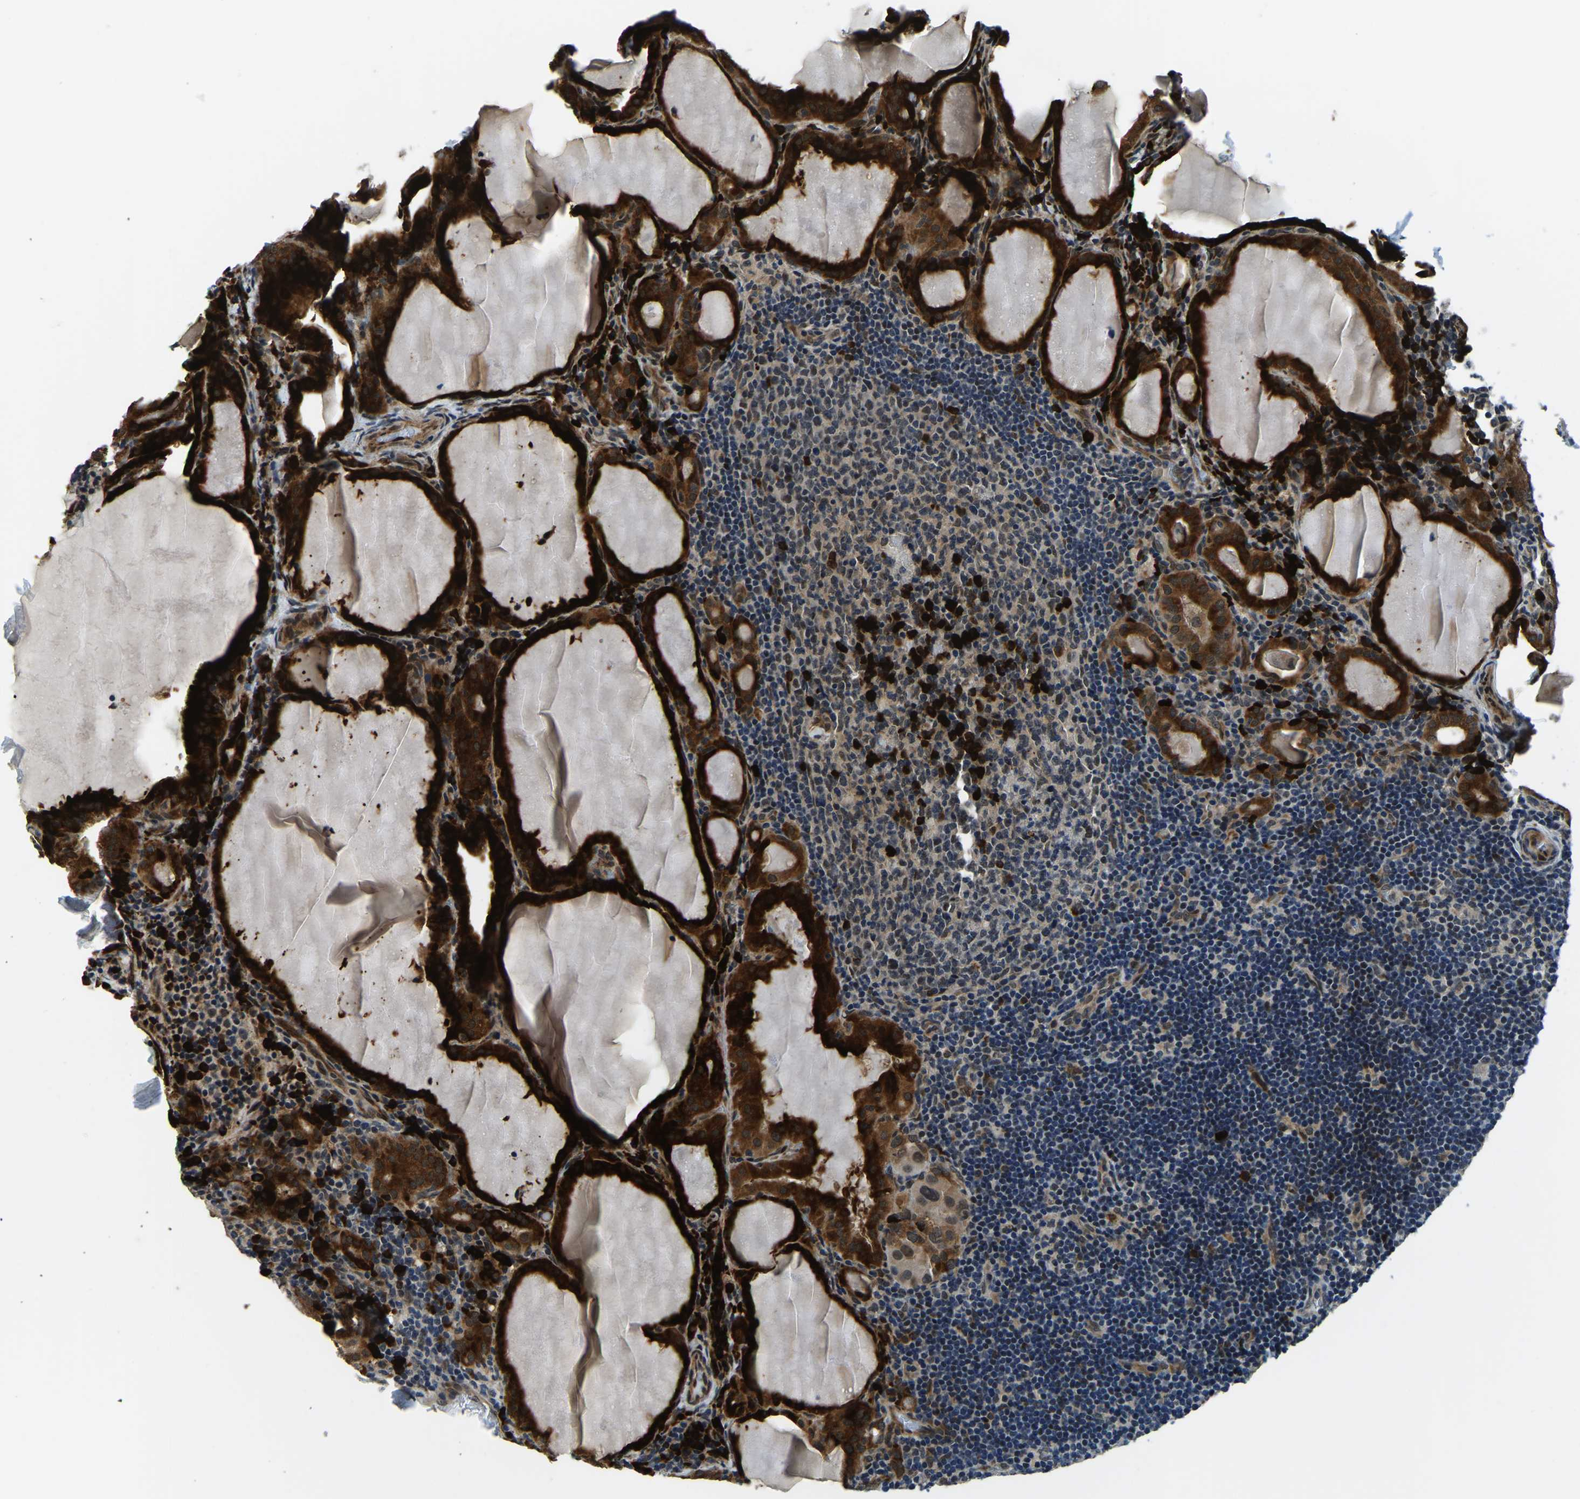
{"staining": {"intensity": "strong", "quantity": ">75%", "location": "cytoplasmic/membranous,nuclear"}, "tissue": "thyroid cancer", "cell_type": "Tumor cells", "image_type": "cancer", "snomed": [{"axis": "morphology", "description": "Papillary adenocarcinoma, NOS"}, {"axis": "topography", "description": "Thyroid gland"}], "caption": "Immunohistochemistry (IHC) image of human papillary adenocarcinoma (thyroid) stained for a protein (brown), which displays high levels of strong cytoplasmic/membranous and nuclear expression in about >75% of tumor cells.", "gene": "ING2", "patient": {"sex": "female", "age": 42}}